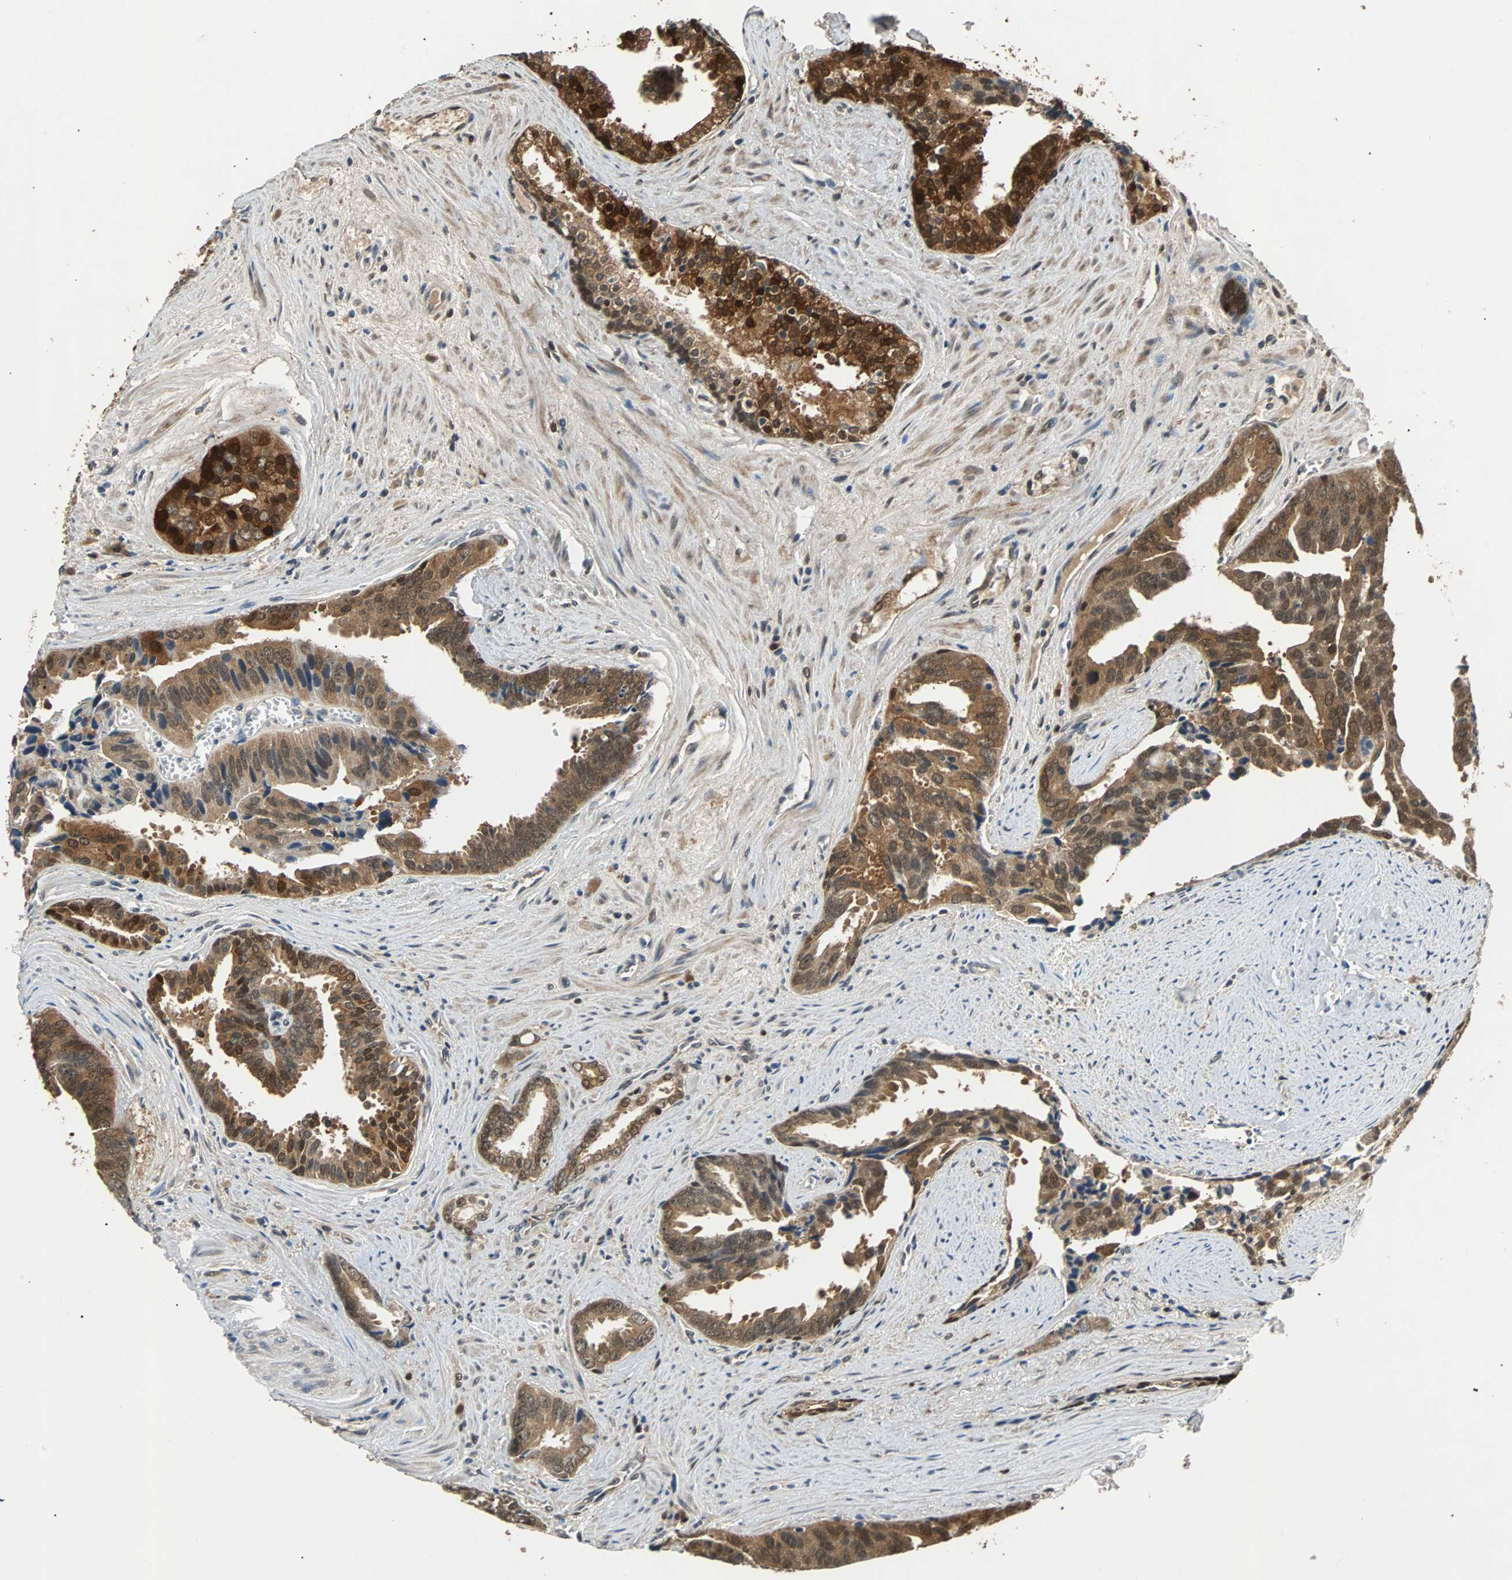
{"staining": {"intensity": "moderate", "quantity": ">75%", "location": "cytoplasmic/membranous,nuclear"}, "tissue": "prostate cancer", "cell_type": "Tumor cells", "image_type": "cancer", "snomed": [{"axis": "morphology", "description": "Adenocarcinoma, High grade"}, {"axis": "topography", "description": "Prostate"}], "caption": "Protein analysis of adenocarcinoma (high-grade) (prostate) tissue shows moderate cytoplasmic/membranous and nuclear staining in about >75% of tumor cells. The staining was performed using DAB, with brown indicating positive protein expression. Nuclei are stained blue with hematoxylin.", "gene": "PRDX6", "patient": {"sex": "male", "age": 67}}